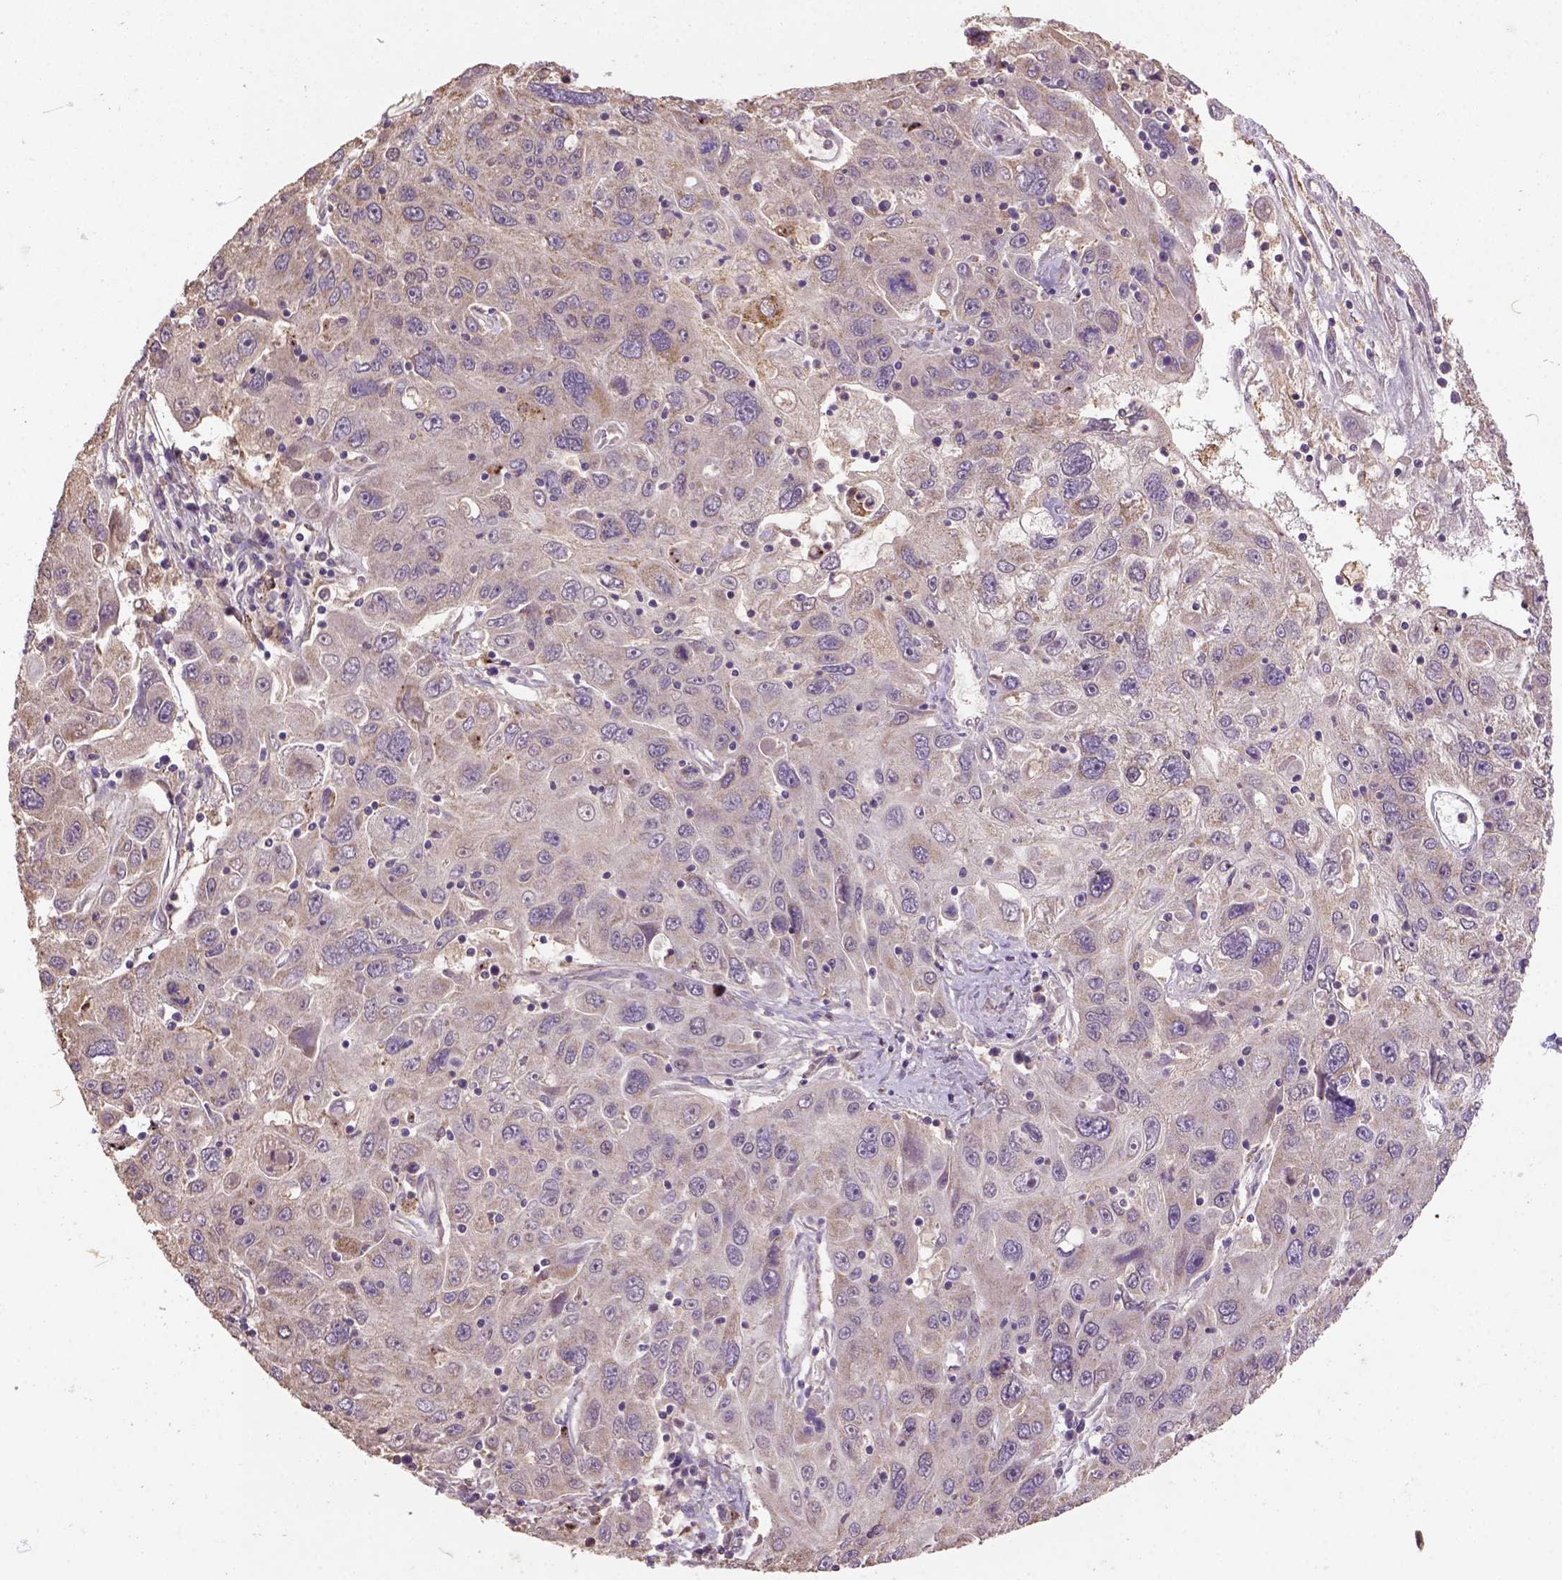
{"staining": {"intensity": "moderate", "quantity": "<25%", "location": "cytoplasmic/membranous"}, "tissue": "stomach cancer", "cell_type": "Tumor cells", "image_type": "cancer", "snomed": [{"axis": "morphology", "description": "Adenocarcinoma, NOS"}, {"axis": "topography", "description": "Stomach"}], "caption": "IHC (DAB (3,3'-diaminobenzidine)) staining of human stomach adenocarcinoma reveals moderate cytoplasmic/membranous protein expression in approximately <25% of tumor cells.", "gene": "NUDT10", "patient": {"sex": "male", "age": 56}}